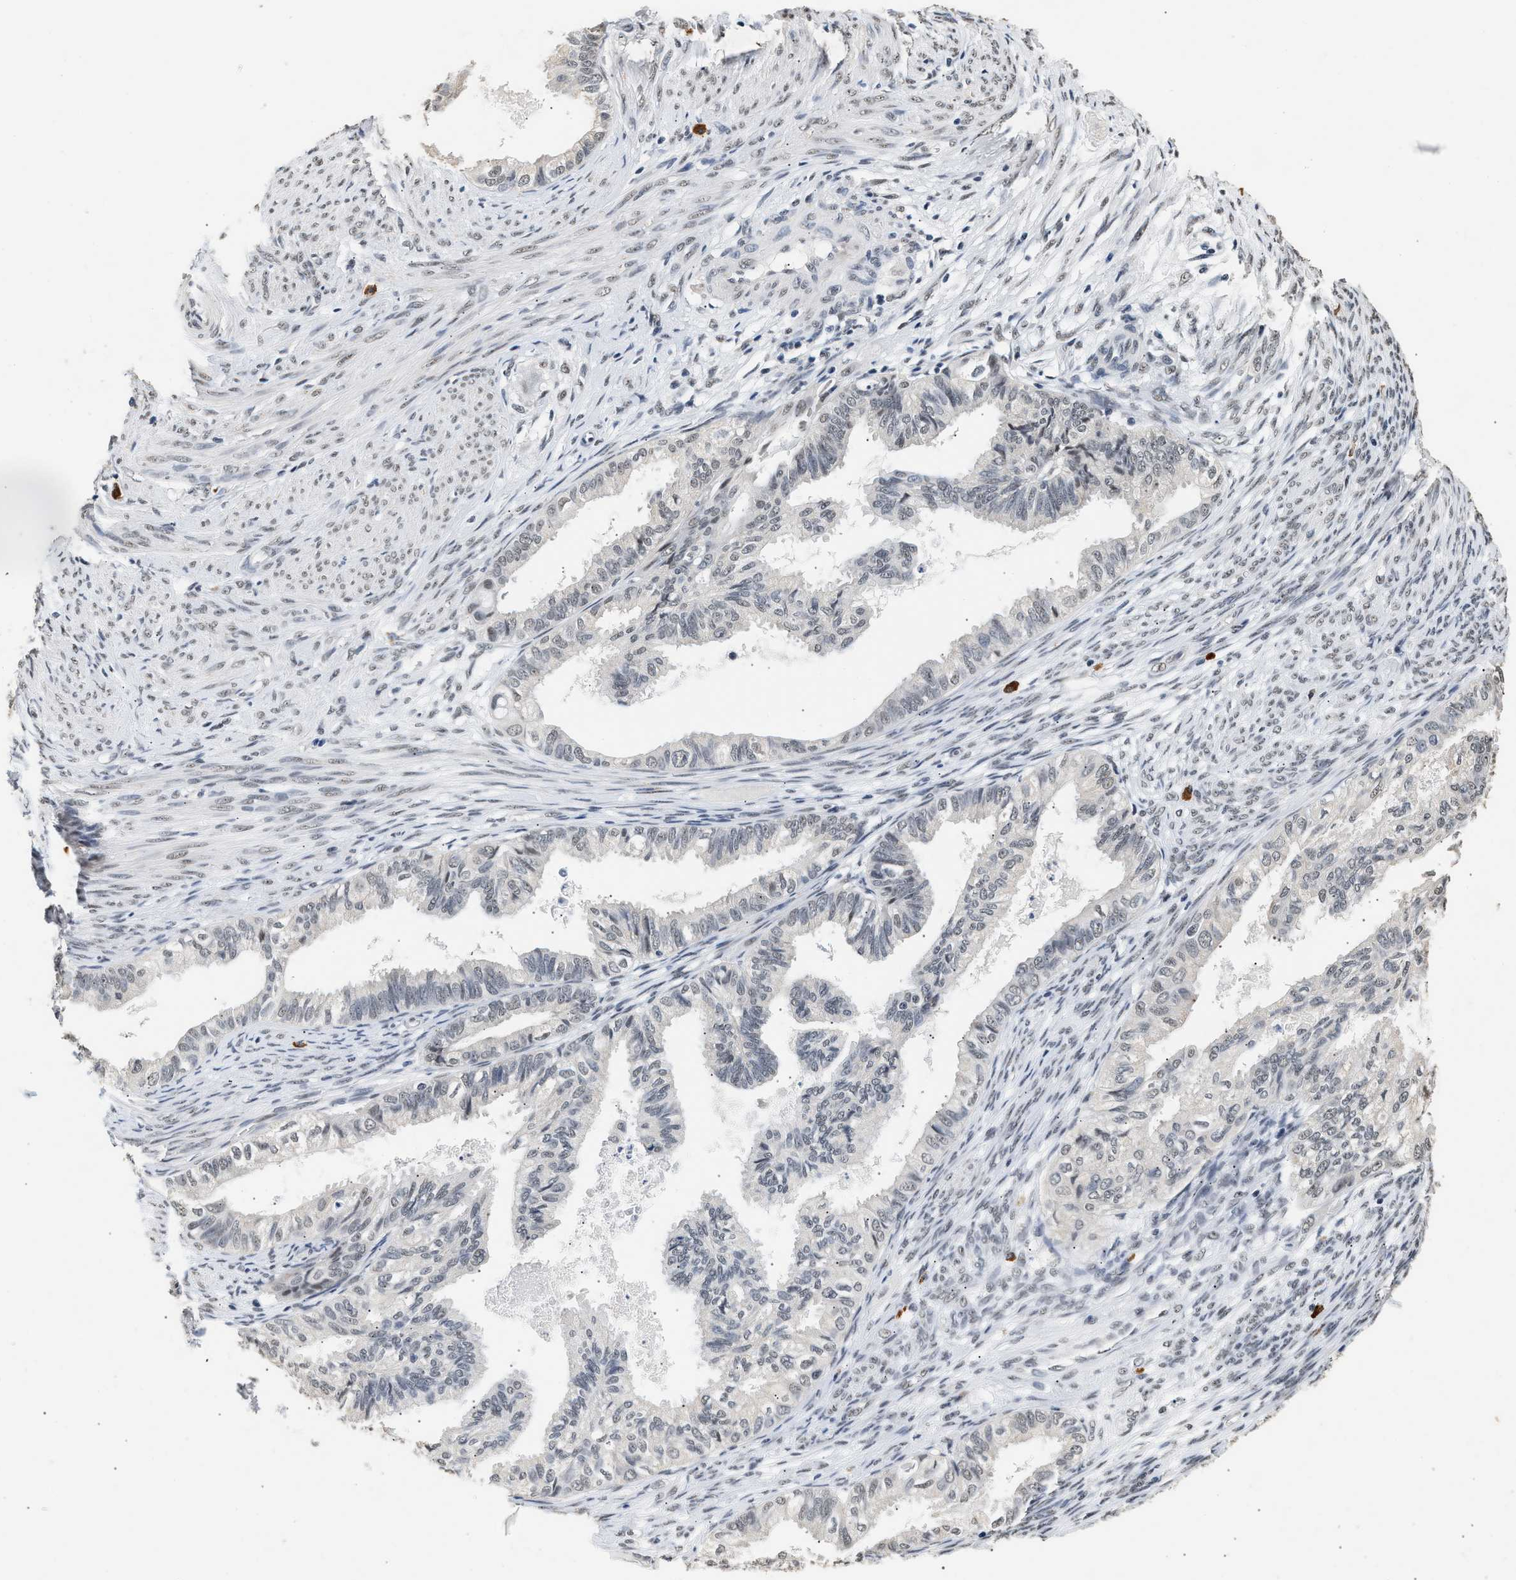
{"staining": {"intensity": "negative", "quantity": "none", "location": "none"}, "tissue": "cervical cancer", "cell_type": "Tumor cells", "image_type": "cancer", "snomed": [{"axis": "morphology", "description": "Normal tissue, NOS"}, {"axis": "morphology", "description": "Adenocarcinoma, NOS"}, {"axis": "topography", "description": "Cervix"}, {"axis": "topography", "description": "Endometrium"}], "caption": "High magnification brightfield microscopy of cervical cancer (adenocarcinoma) stained with DAB (brown) and counterstained with hematoxylin (blue): tumor cells show no significant staining.", "gene": "THOC1", "patient": {"sex": "female", "age": 86}}